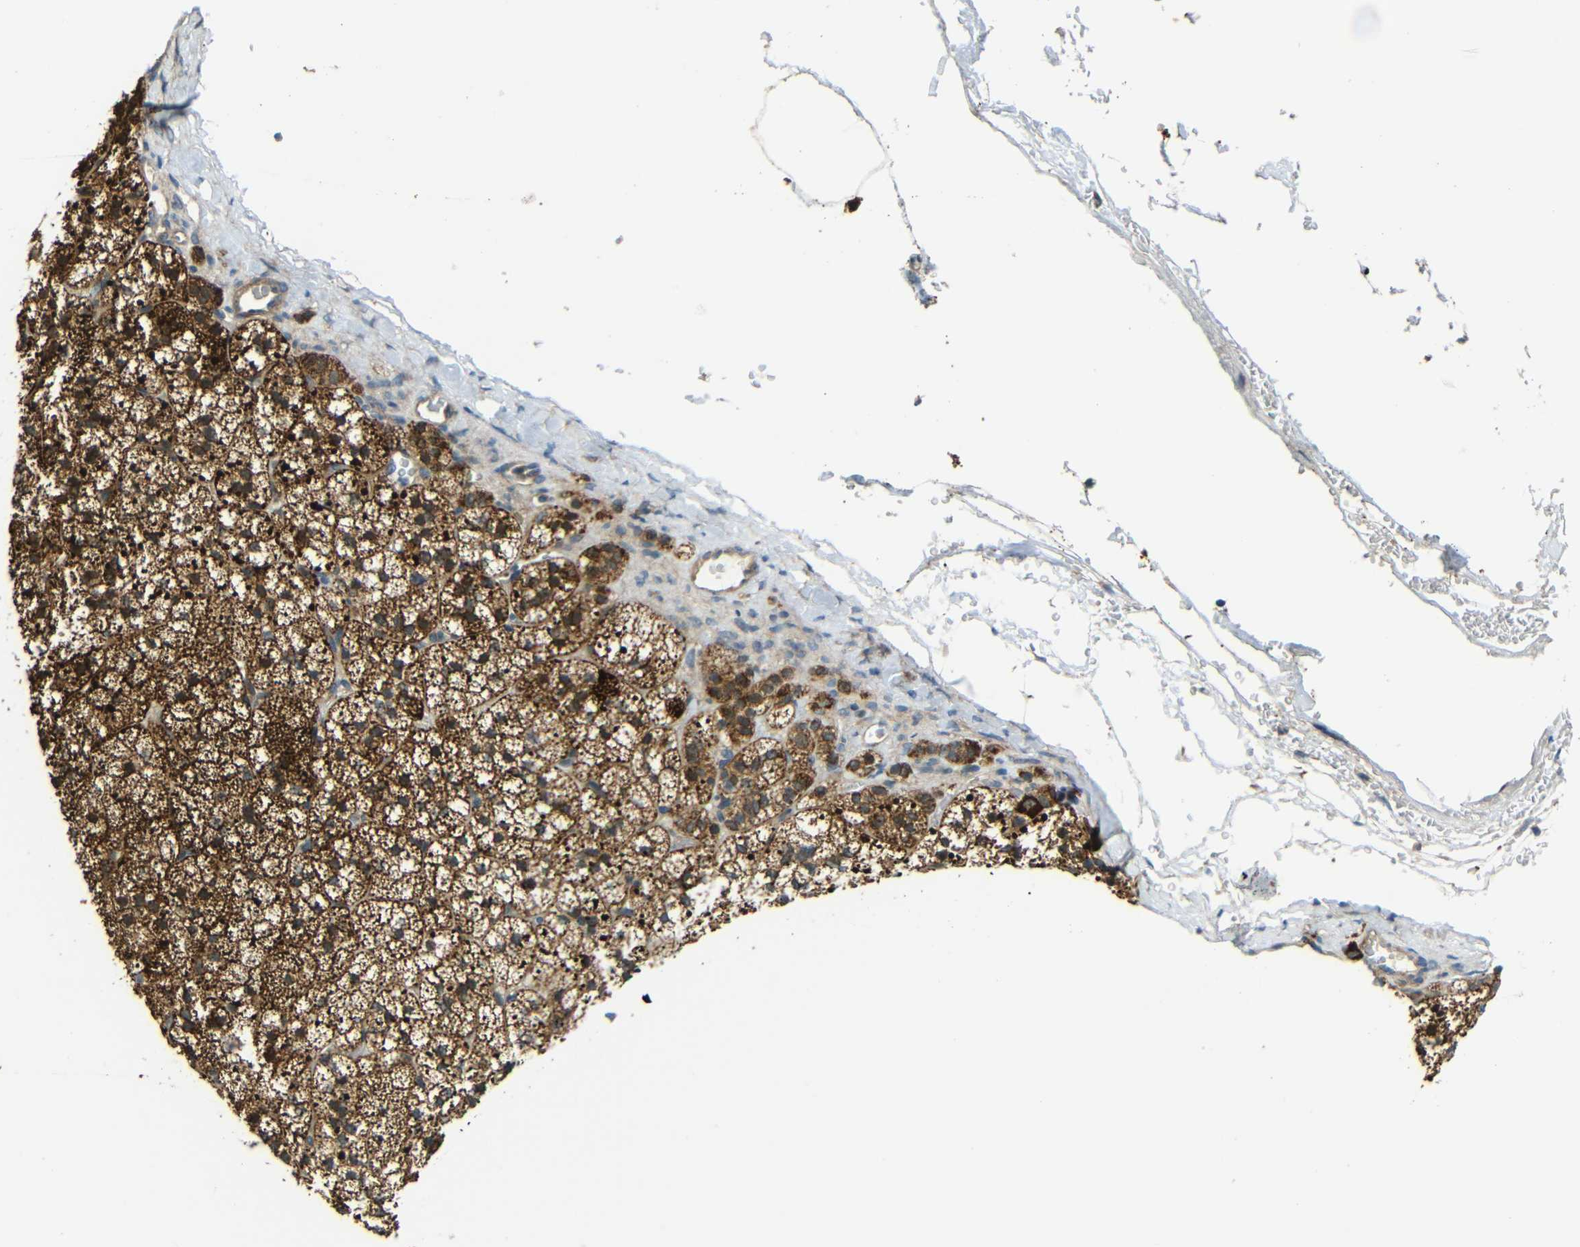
{"staining": {"intensity": "strong", "quantity": ">75%", "location": "cytoplasmic/membranous"}, "tissue": "adrenal gland", "cell_type": "Glandular cells", "image_type": "normal", "snomed": [{"axis": "morphology", "description": "Normal tissue, NOS"}, {"axis": "topography", "description": "Adrenal gland"}], "caption": "This histopathology image demonstrates immunohistochemistry (IHC) staining of normal human adrenal gland, with high strong cytoplasmic/membranous positivity in approximately >75% of glandular cells.", "gene": "FNDC3A", "patient": {"sex": "male", "age": 35}}